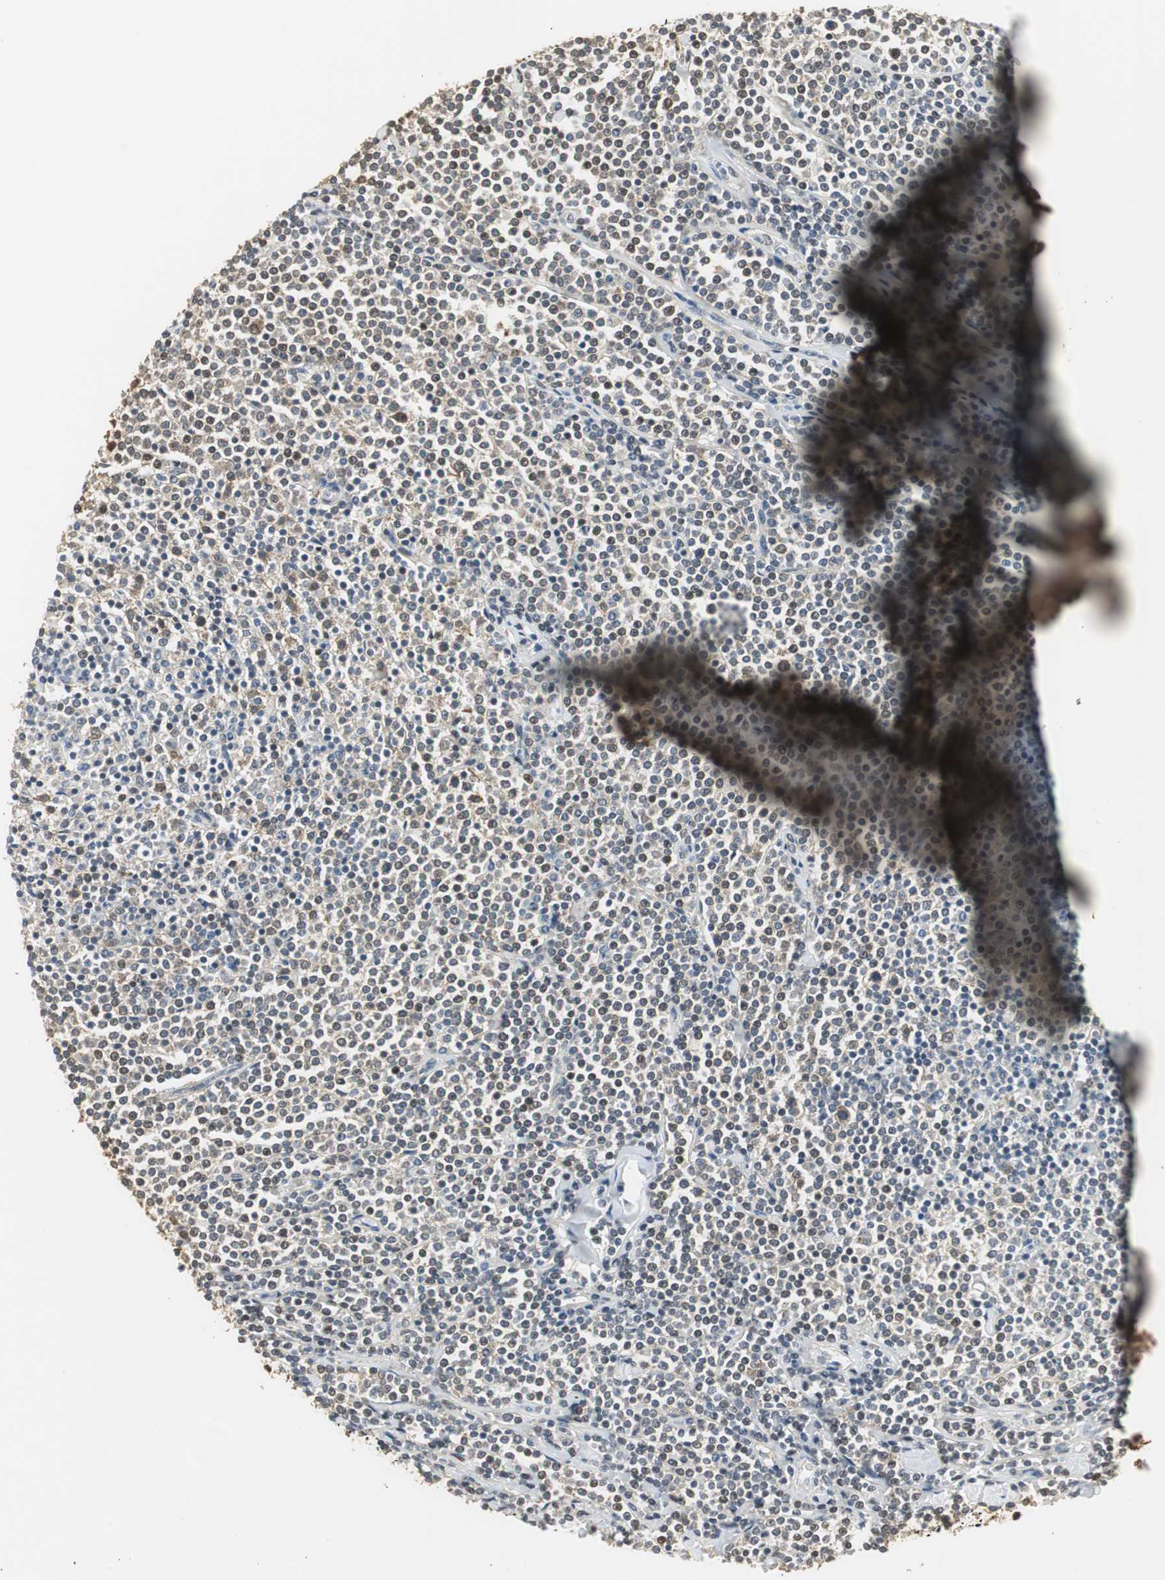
{"staining": {"intensity": "weak", "quantity": "25%-75%", "location": "cytoplasmic/membranous"}, "tissue": "lymphoma", "cell_type": "Tumor cells", "image_type": "cancer", "snomed": [{"axis": "morphology", "description": "Malignant lymphoma, non-Hodgkin's type, Low grade"}, {"axis": "topography", "description": "Soft tissue"}], "caption": "This is a photomicrograph of immunohistochemistry (IHC) staining of malignant lymphoma, non-Hodgkin's type (low-grade), which shows weak staining in the cytoplasmic/membranous of tumor cells.", "gene": "CCT5", "patient": {"sex": "male", "age": 92}}